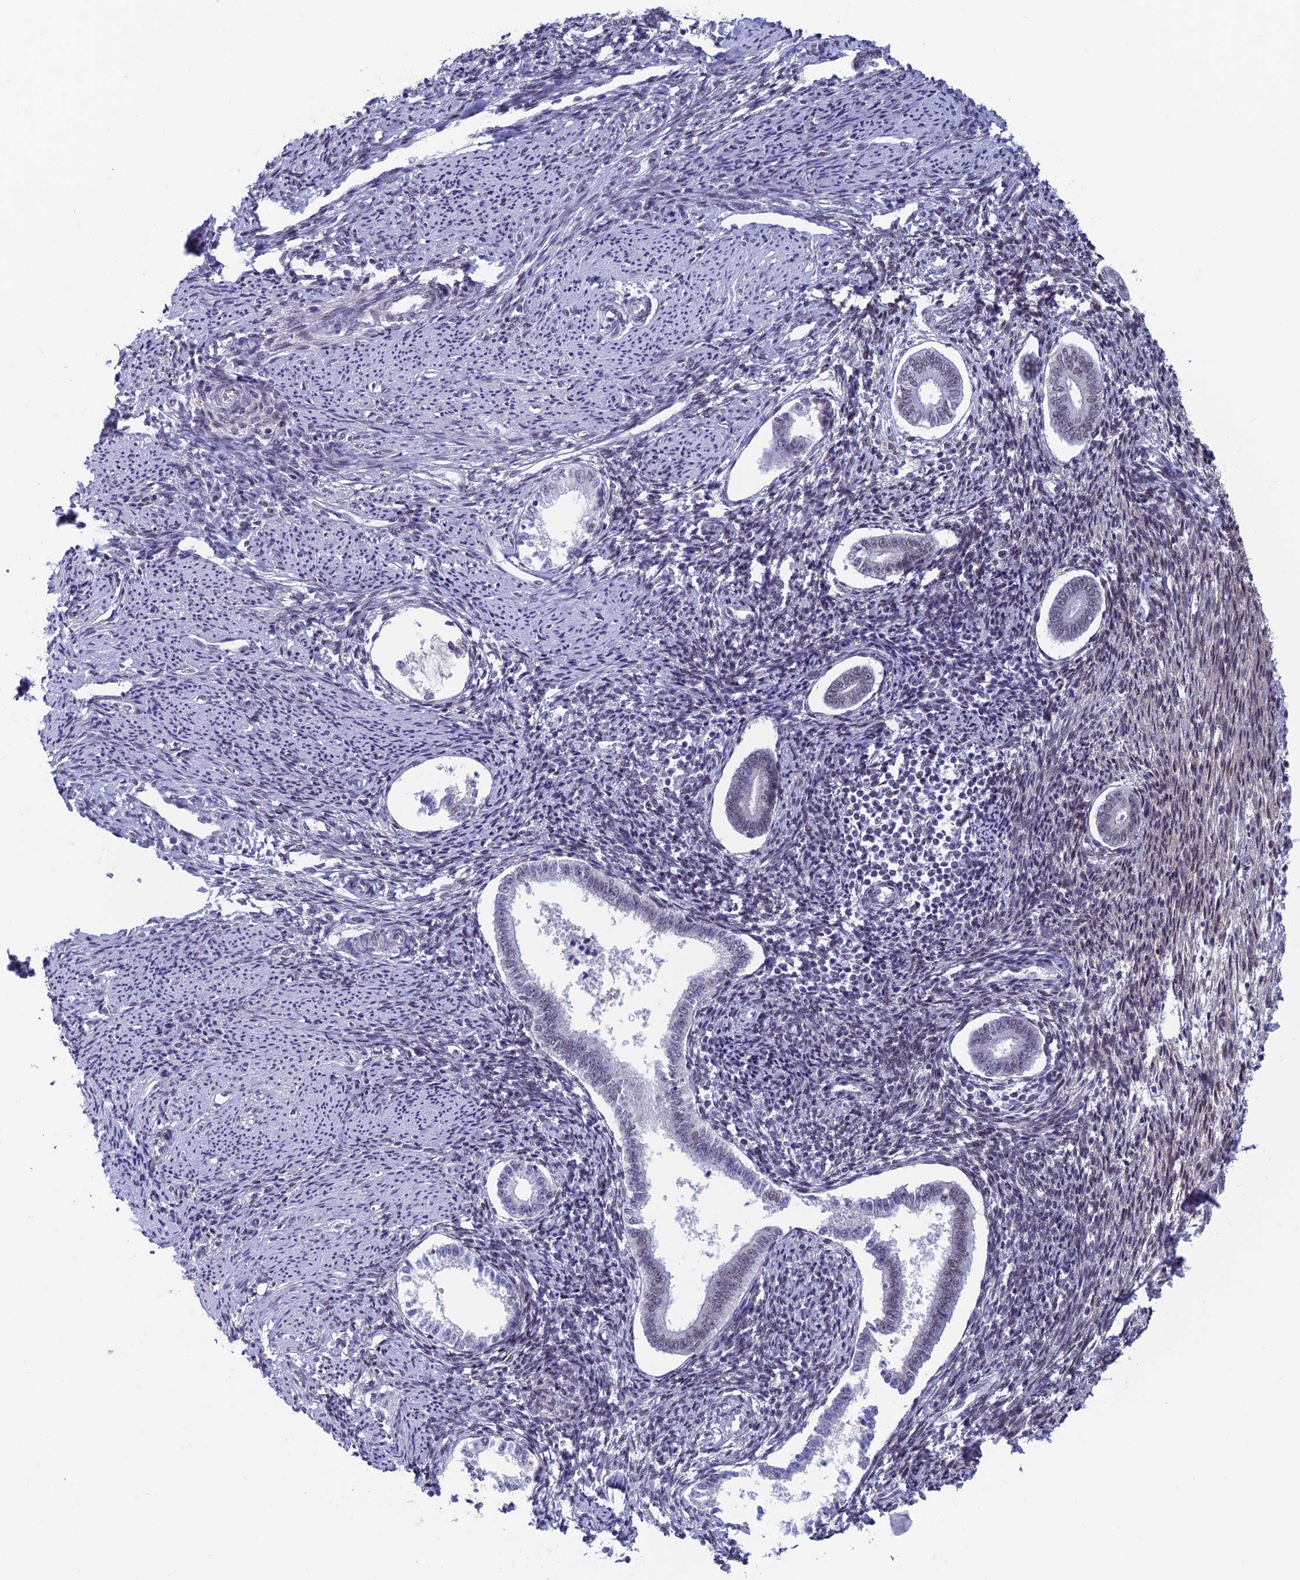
{"staining": {"intensity": "weak", "quantity": "25%-75%", "location": "nuclear"}, "tissue": "endometrium", "cell_type": "Cells in endometrial stroma", "image_type": "normal", "snomed": [{"axis": "morphology", "description": "Normal tissue, NOS"}, {"axis": "topography", "description": "Endometrium"}], "caption": "Protein staining shows weak nuclear positivity in approximately 25%-75% of cells in endometrial stroma in benign endometrium.", "gene": "ASH2L", "patient": {"sex": "female", "age": 56}}